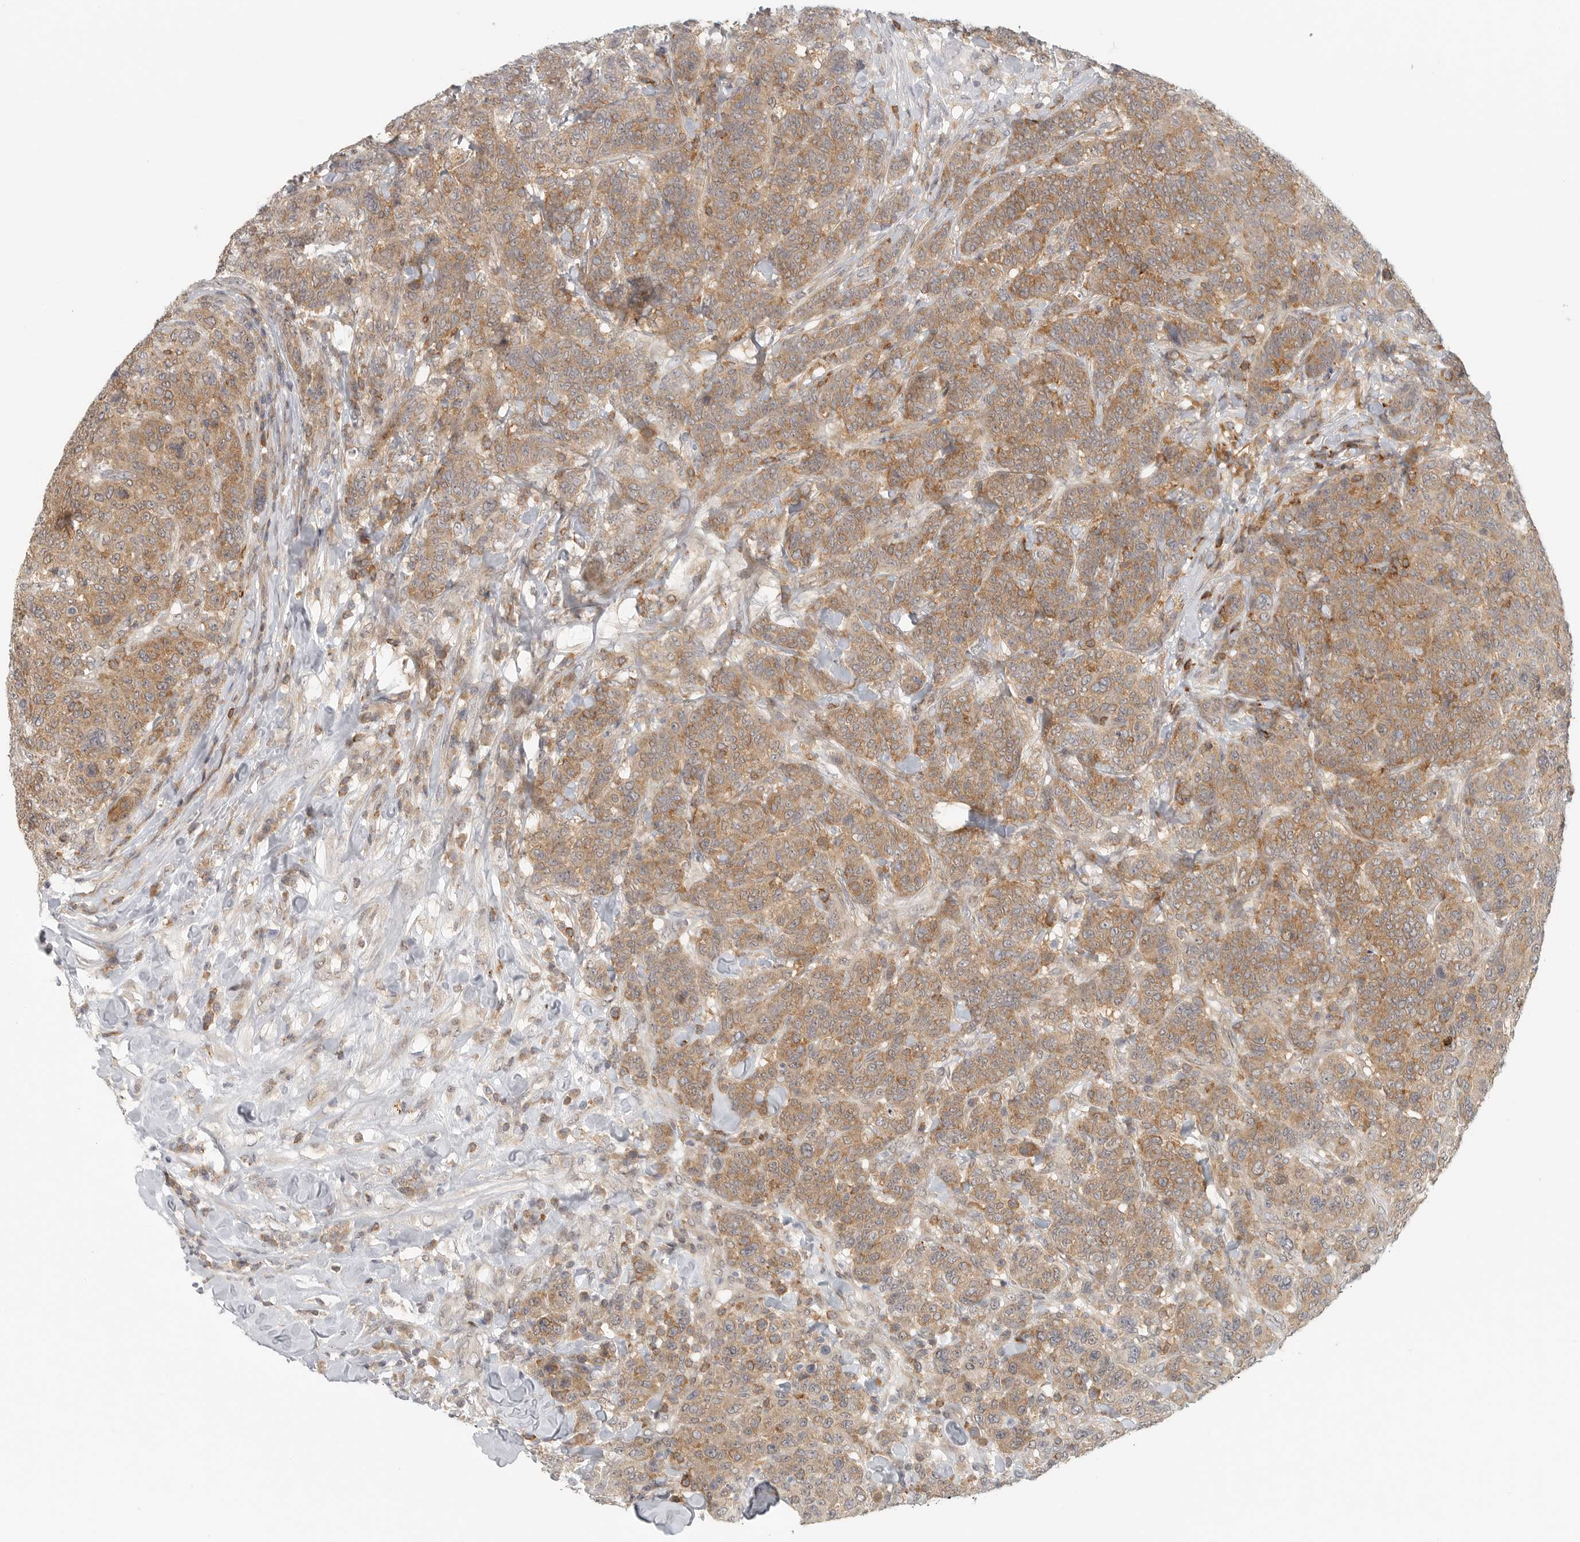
{"staining": {"intensity": "moderate", "quantity": "25%-75%", "location": "cytoplasmic/membranous"}, "tissue": "breast cancer", "cell_type": "Tumor cells", "image_type": "cancer", "snomed": [{"axis": "morphology", "description": "Duct carcinoma"}, {"axis": "topography", "description": "Breast"}], "caption": "Immunohistochemical staining of human intraductal carcinoma (breast) shows moderate cytoplasmic/membranous protein positivity in approximately 25%-75% of tumor cells.", "gene": "HDAC6", "patient": {"sex": "female", "age": 37}}